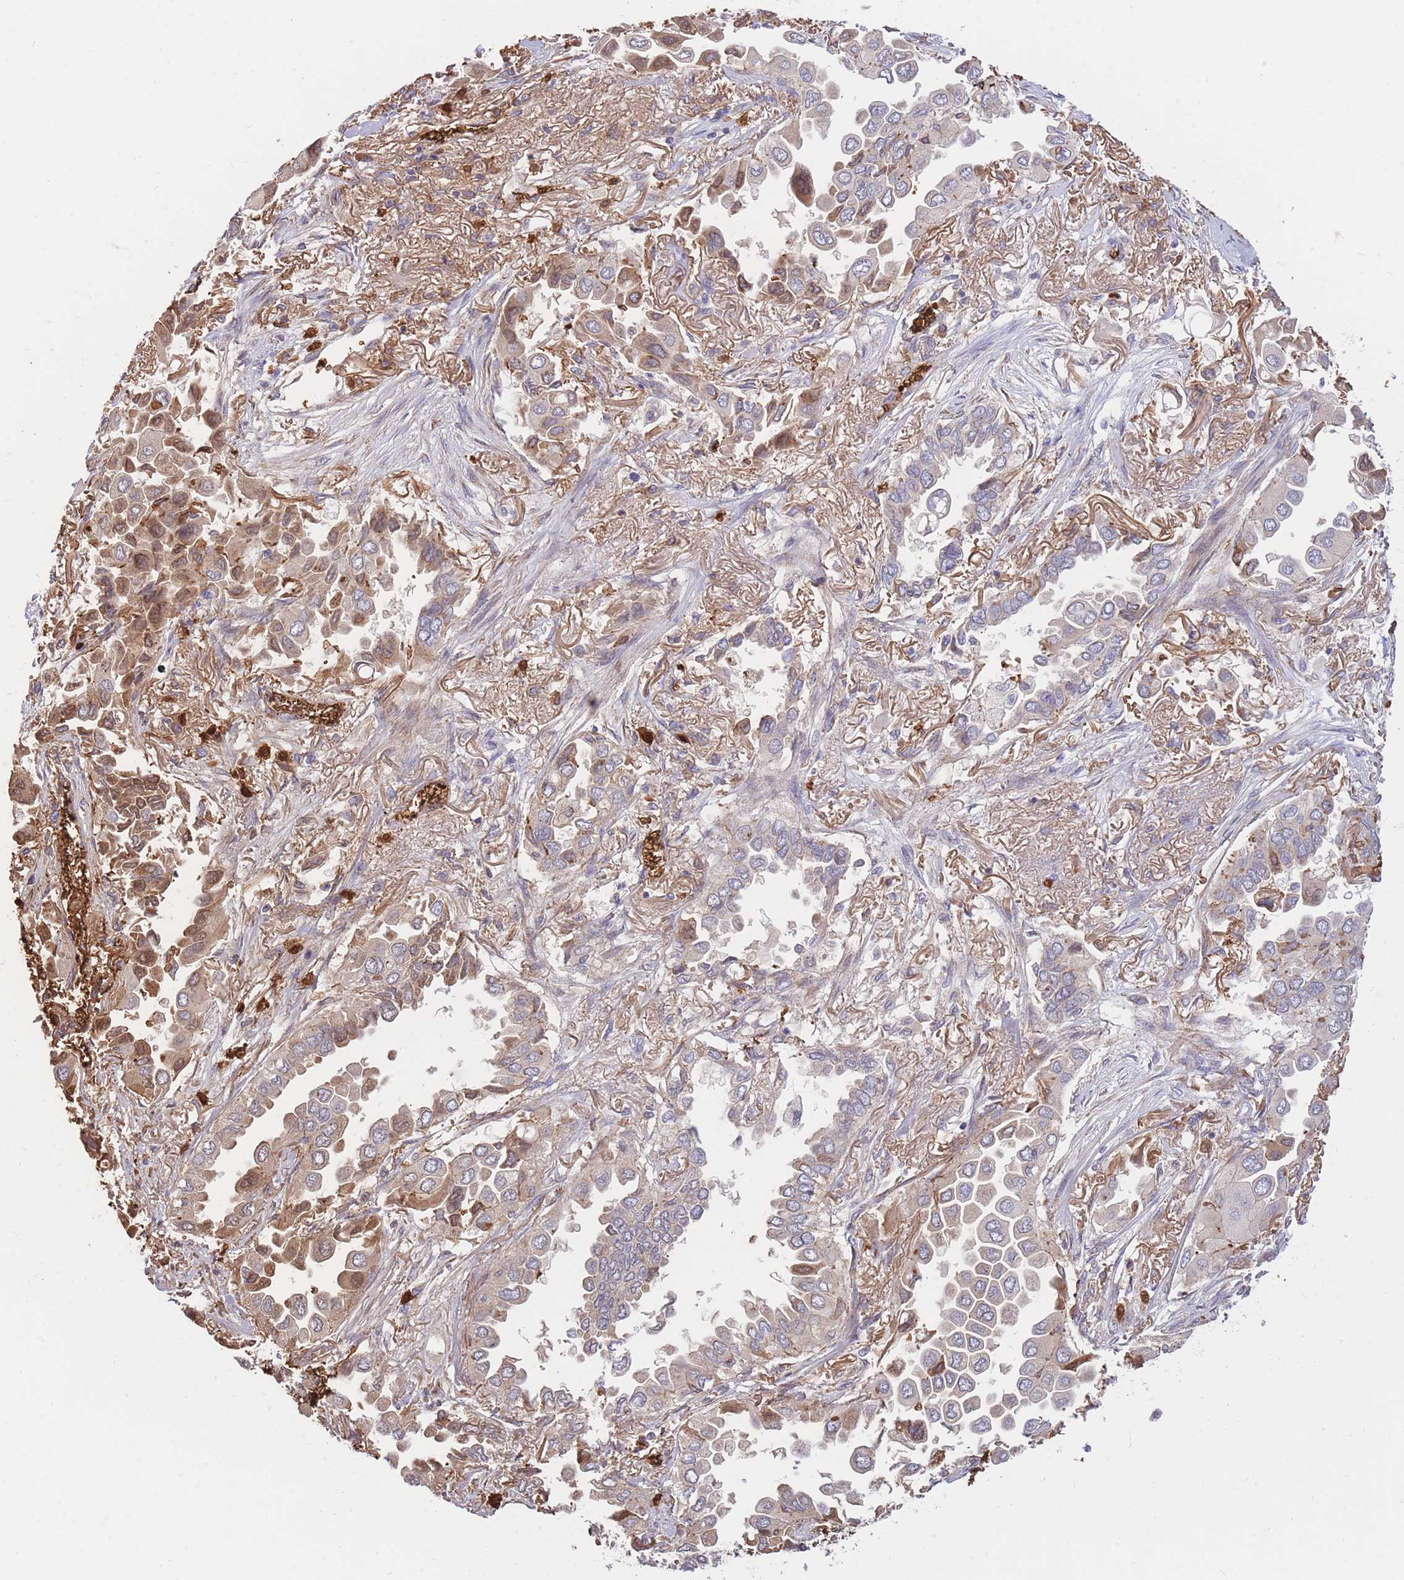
{"staining": {"intensity": "moderate", "quantity": "25%-75%", "location": "cytoplasmic/membranous,nuclear"}, "tissue": "lung cancer", "cell_type": "Tumor cells", "image_type": "cancer", "snomed": [{"axis": "morphology", "description": "Adenocarcinoma, NOS"}, {"axis": "topography", "description": "Lung"}], "caption": "Brown immunohistochemical staining in human adenocarcinoma (lung) exhibits moderate cytoplasmic/membranous and nuclear staining in about 25%-75% of tumor cells.", "gene": "ATP10D", "patient": {"sex": "female", "age": 76}}